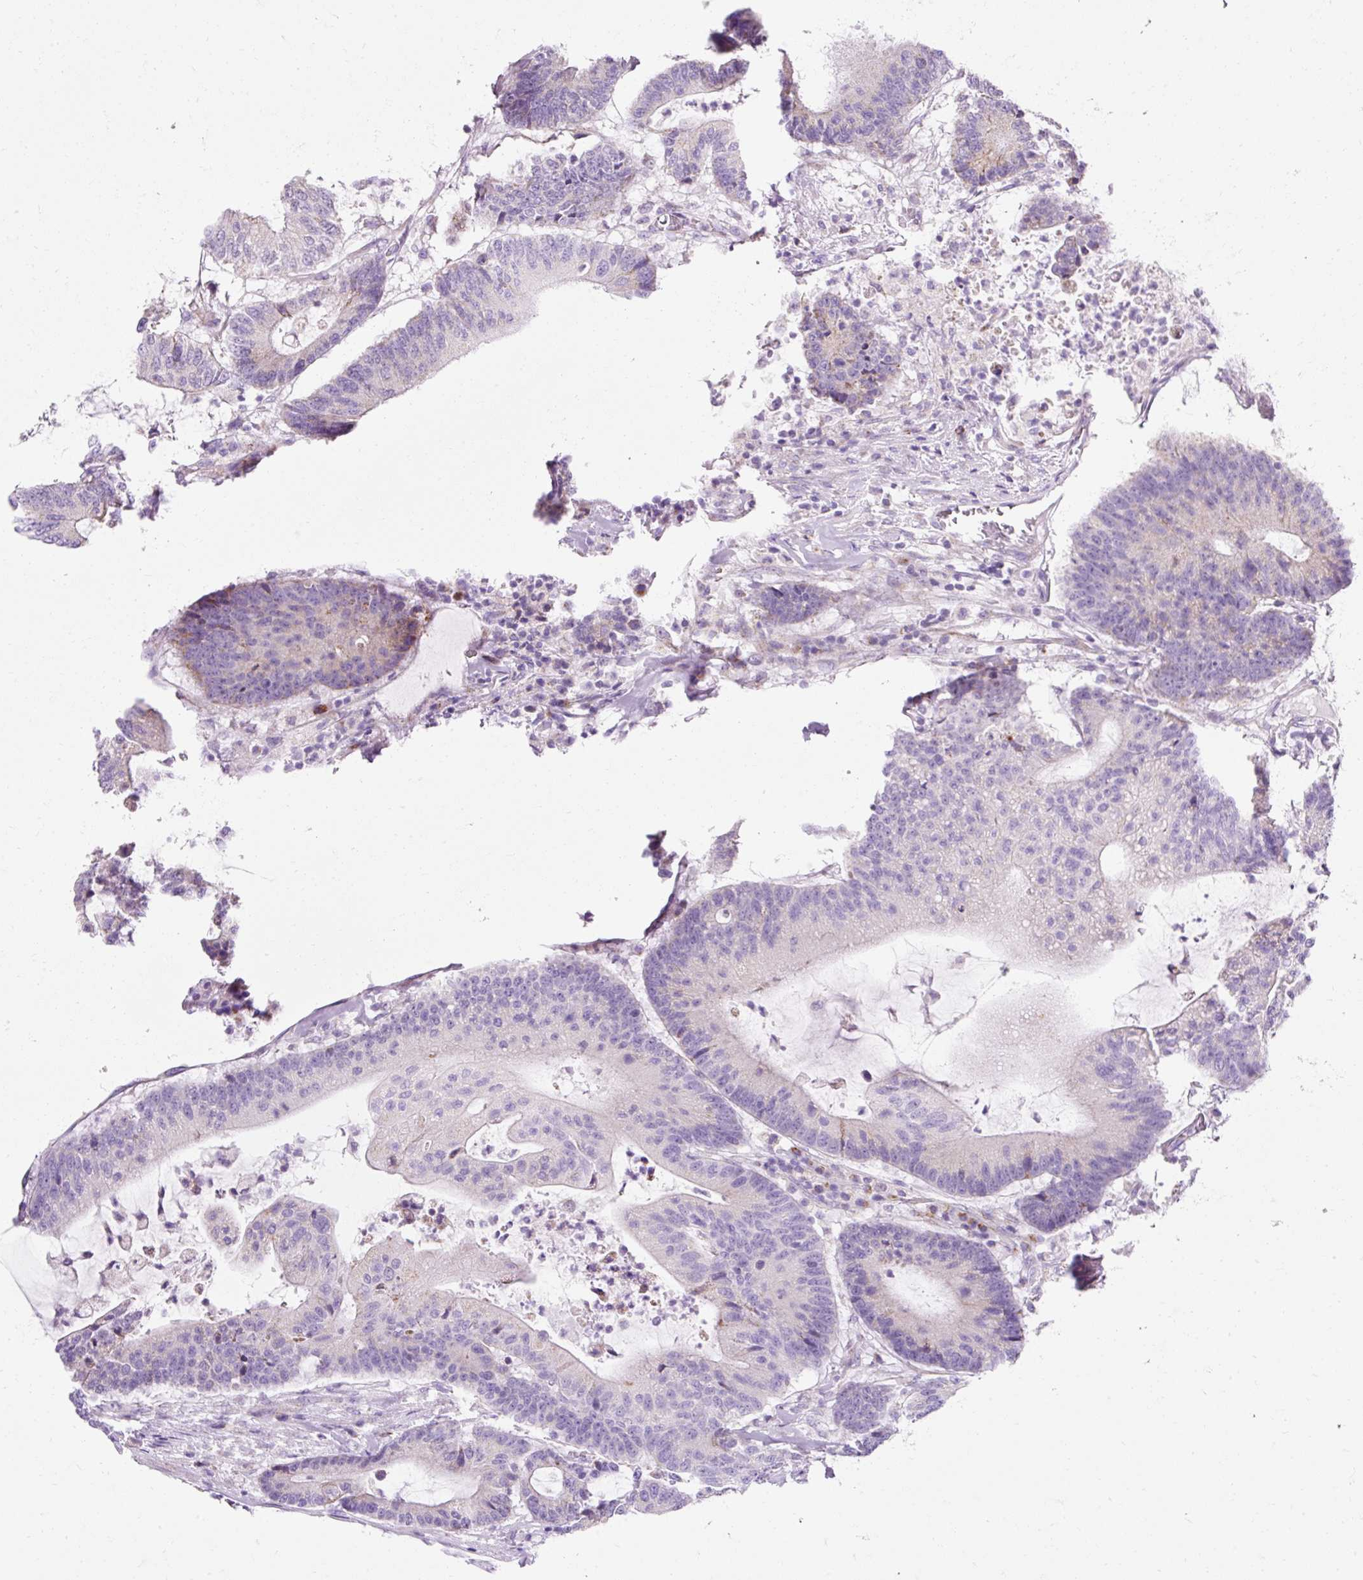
{"staining": {"intensity": "negative", "quantity": "none", "location": "none"}, "tissue": "colorectal cancer", "cell_type": "Tumor cells", "image_type": "cancer", "snomed": [{"axis": "morphology", "description": "Adenocarcinoma, NOS"}, {"axis": "topography", "description": "Colon"}], "caption": "Protein analysis of colorectal adenocarcinoma displays no significant expression in tumor cells.", "gene": "PLPP2", "patient": {"sex": "female", "age": 84}}